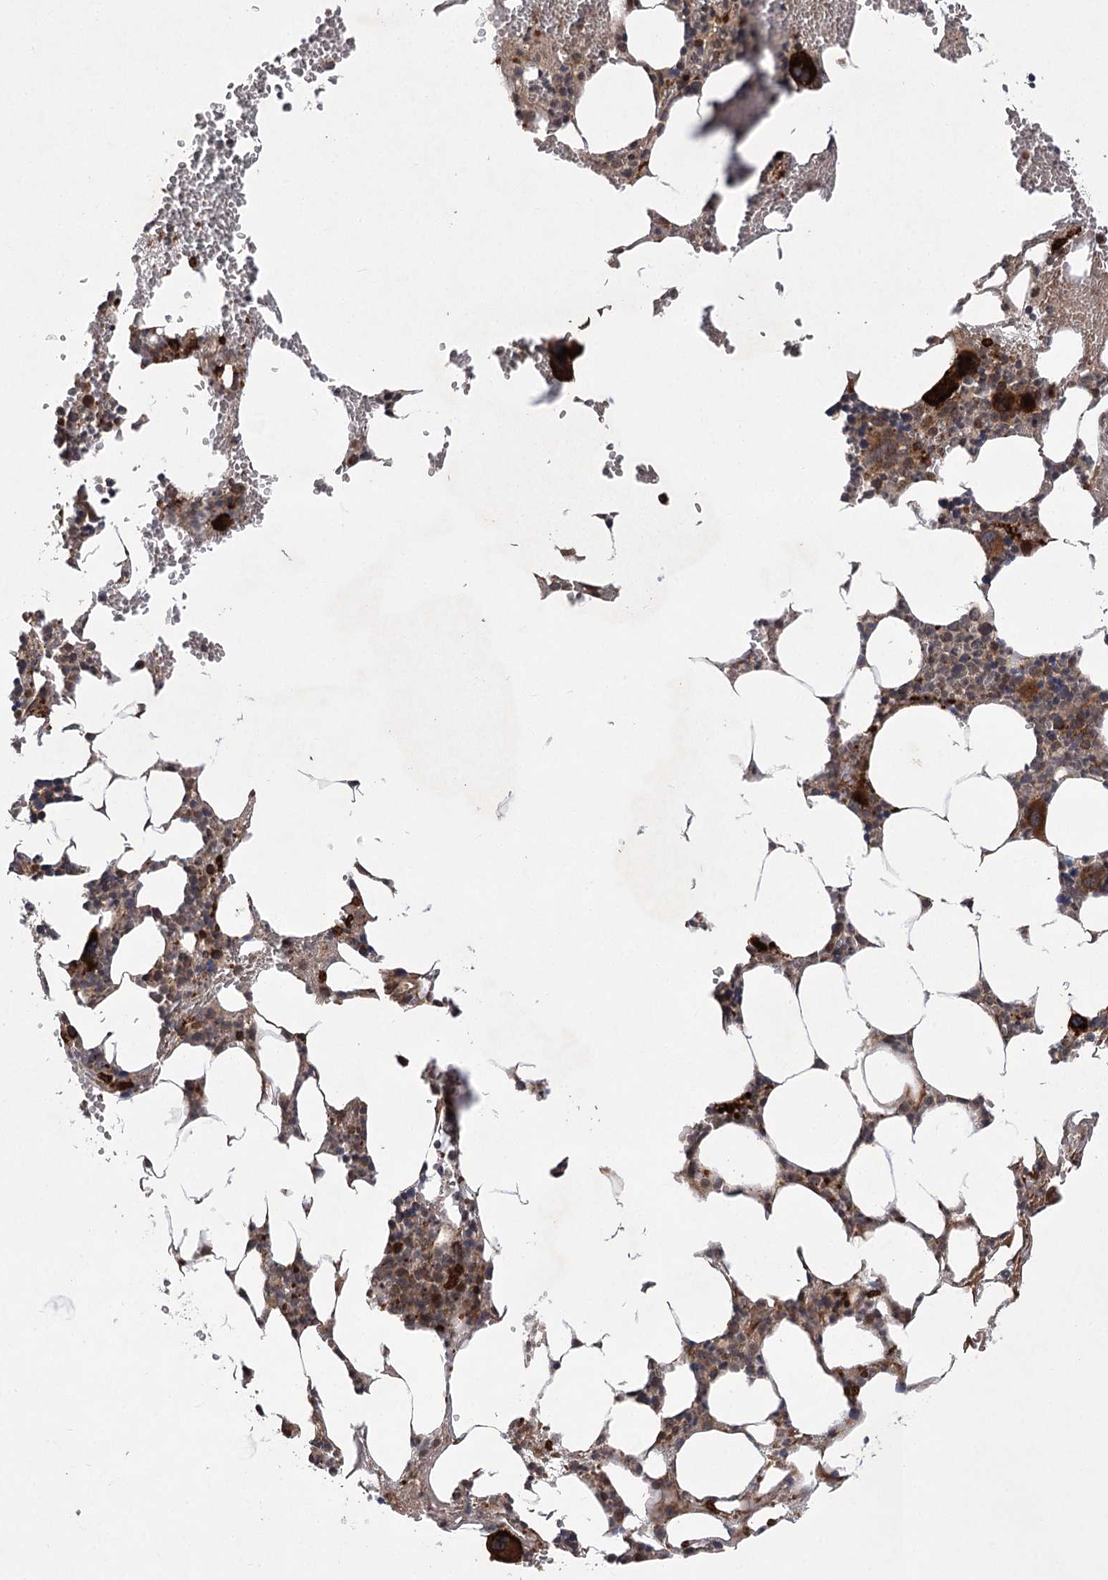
{"staining": {"intensity": "strong", "quantity": "25%-75%", "location": "cytoplasmic/membranous,nuclear"}, "tissue": "bone marrow", "cell_type": "Hematopoietic cells", "image_type": "normal", "snomed": [{"axis": "morphology", "description": "Normal tissue, NOS"}, {"axis": "morphology", "description": "Inflammation, NOS"}, {"axis": "topography", "description": "Bone marrow"}], "caption": "Strong cytoplasmic/membranous,nuclear protein expression is appreciated in approximately 25%-75% of hematopoietic cells in bone marrow. (brown staining indicates protein expression, while blue staining denotes nuclei).", "gene": "TENM2", "patient": {"sex": "female", "age": 78}}